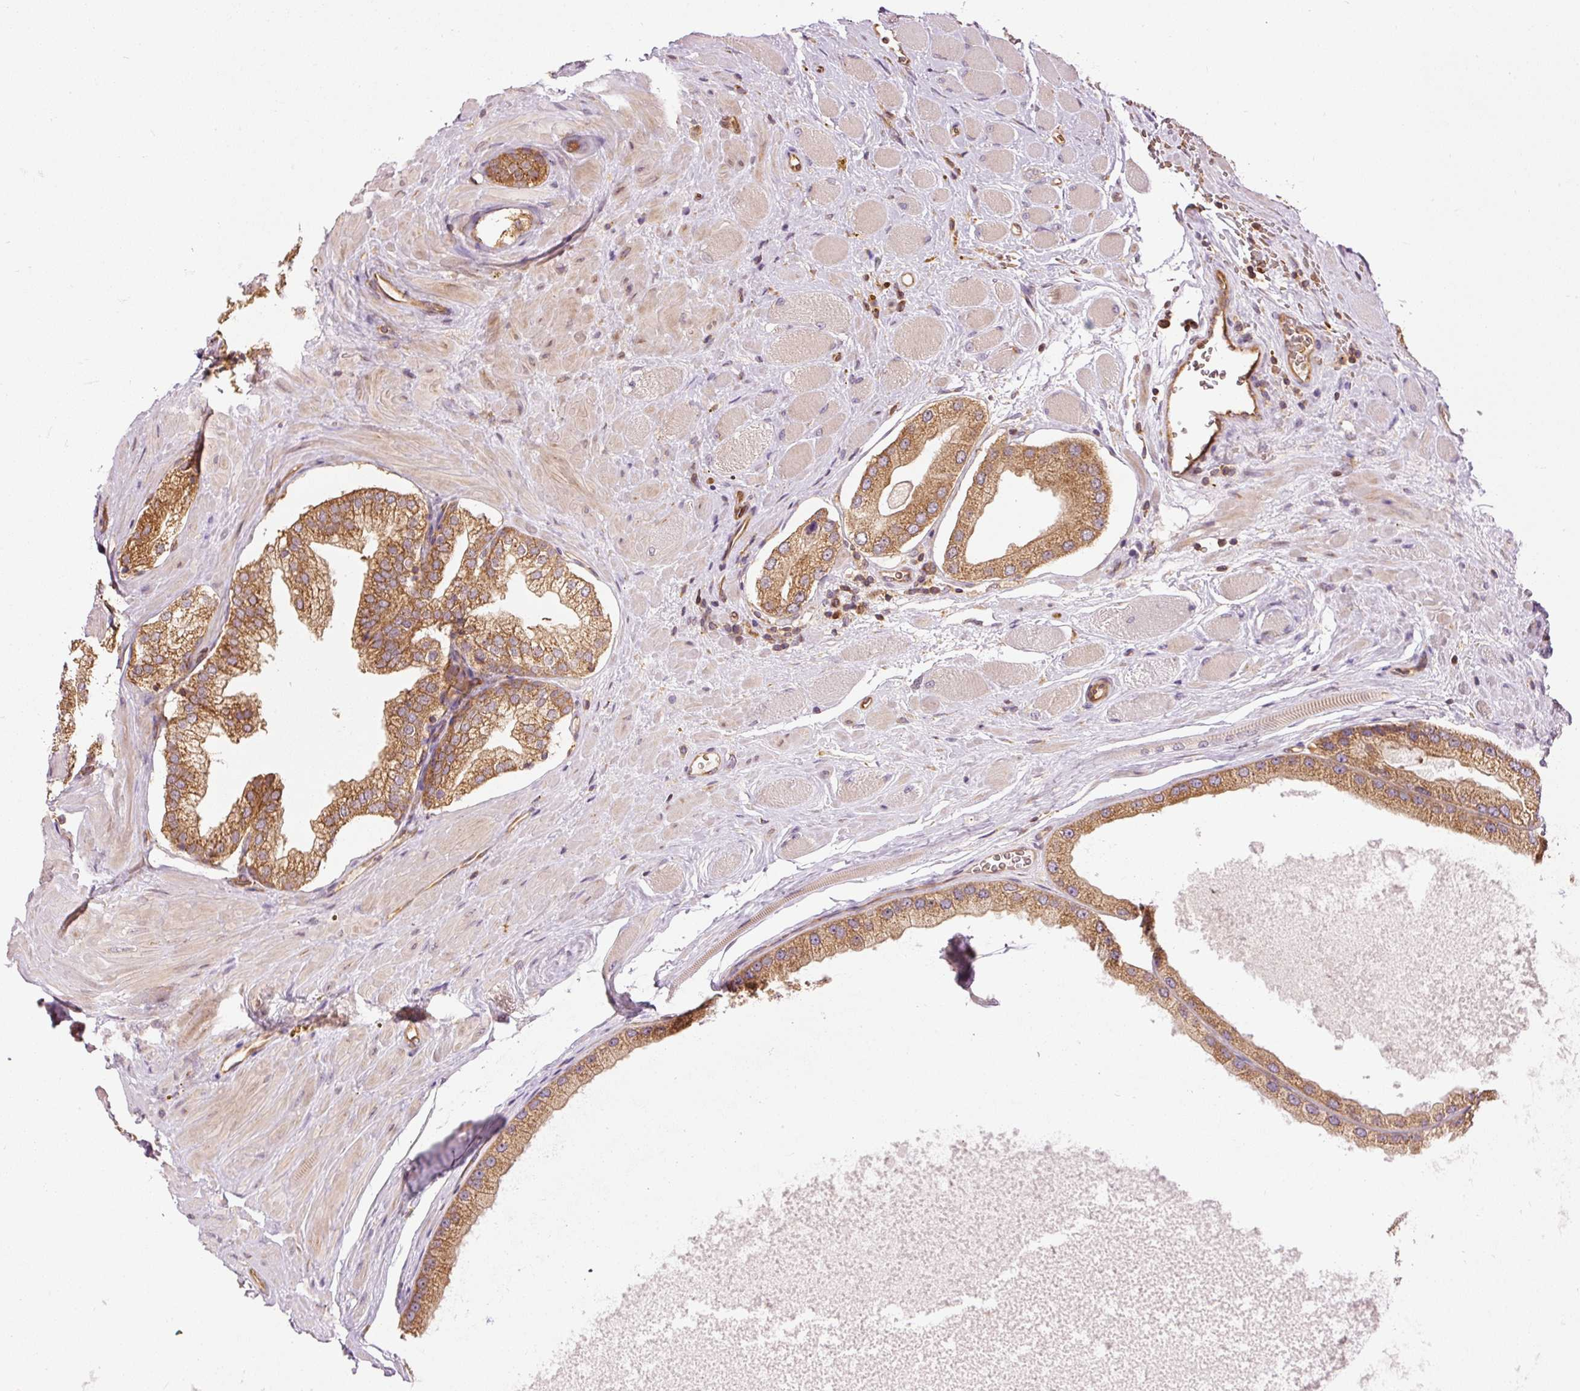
{"staining": {"intensity": "moderate", "quantity": ">75%", "location": "cytoplasmic/membranous"}, "tissue": "prostate cancer", "cell_type": "Tumor cells", "image_type": "cancer", "snomed": [{"axis": "morphology", "description": "Adenocarcinoma, Low grade"}, {"axis": "topography", "description": "Prostate"}], "caption": "Tumor cells display medium levels of moderate cytoplasmic/membranous staining in about >75% of cells in prostate low-grade adenocarcinoma. The protein is stained brown, and the nuclei are stained in blue (DAB (3,3'-diaminobenzidine) IHC with brightfield microscopy, high magnification).", "gene": "ADCY4", "patient": {"sex": "male", "age": 42}}